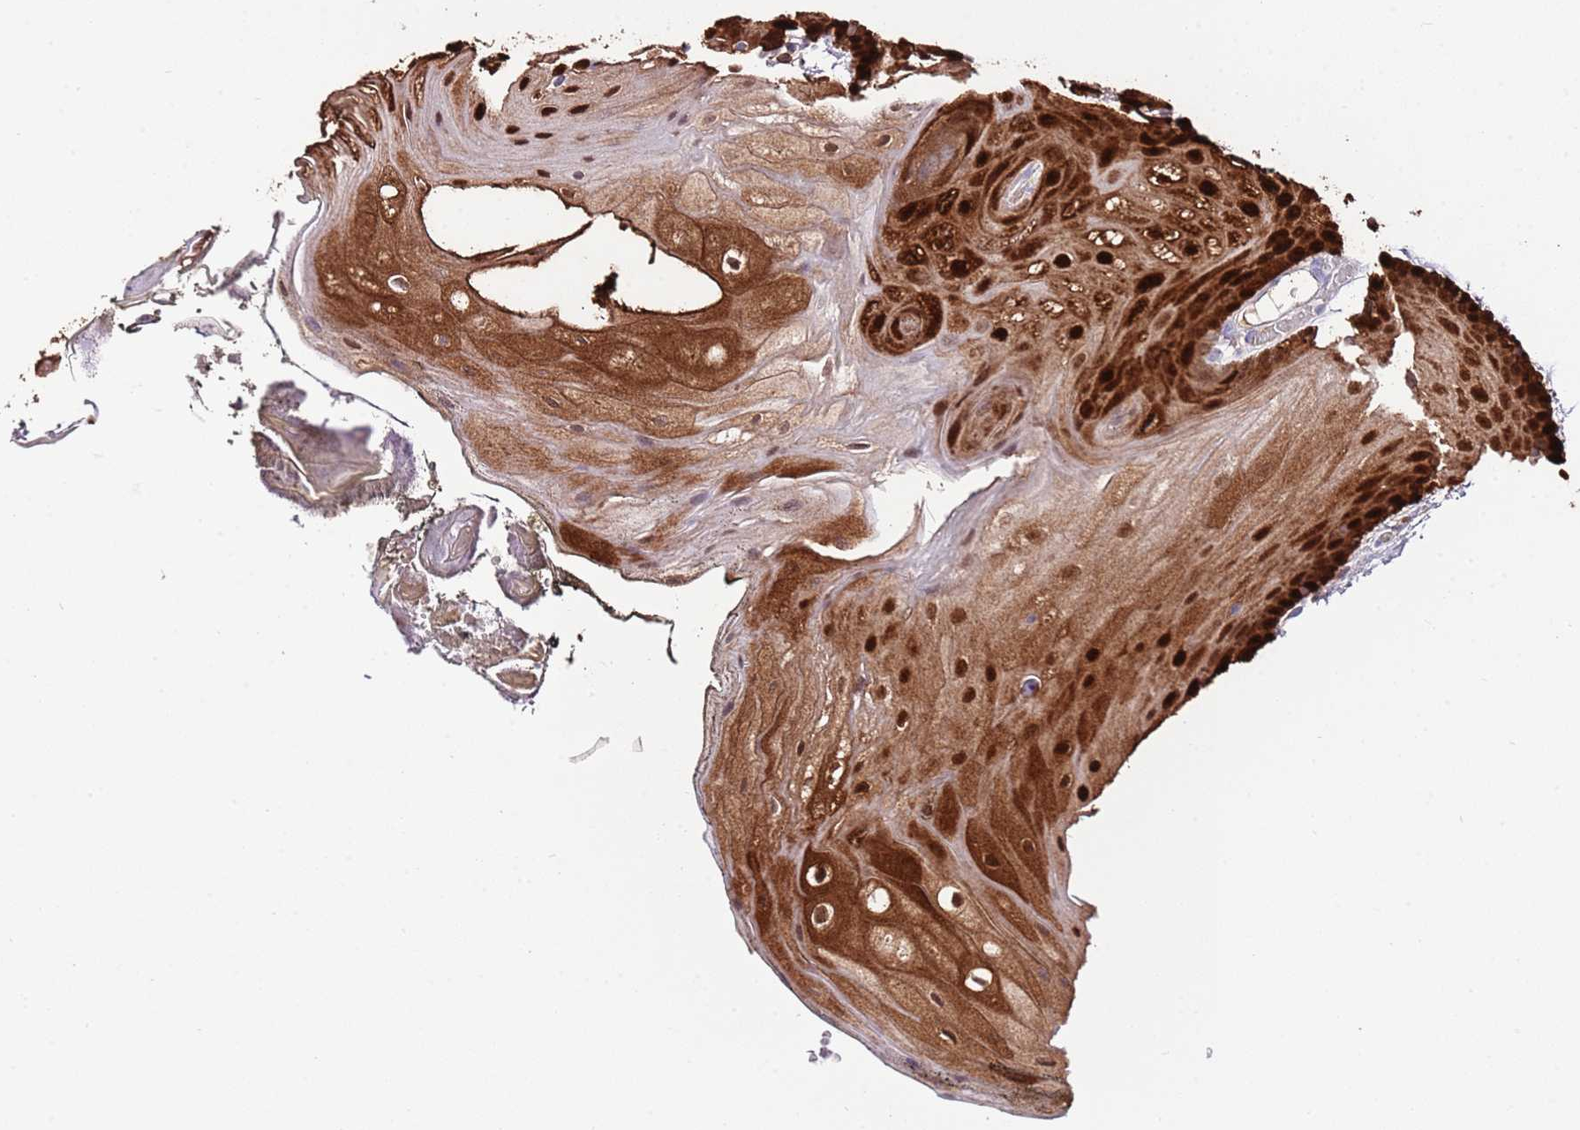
{"staining": {"intensity": "strong", "quantity": "25%-75%", "location": "cytoplasmic/membranous,nuclear"}, "tissue": "oral mucosa", "cell_type": "Squamous epithelial cells", "image_type": "normal", "snomed": [{"axis": "morphology", "description": "Normal tissue, NOS"}, {"axis": "morphology", "description": "Squamous cell carcinoma, NOS"}, {"axis": "topography", "description": "Oral tissue"}, {"axis": "topography", "description": "Head-Neck"}], "caption": "A histopathology image of oral mucosa stained for a protein shows strong cytoplasmic/membranous,nuclear brown staining in squamous epithelial cells. (Brightfield microscopy of DAB IHC at high magnification).", "gene": "ALDH3A1", "patient": {"sex": "female", "age": 81}}